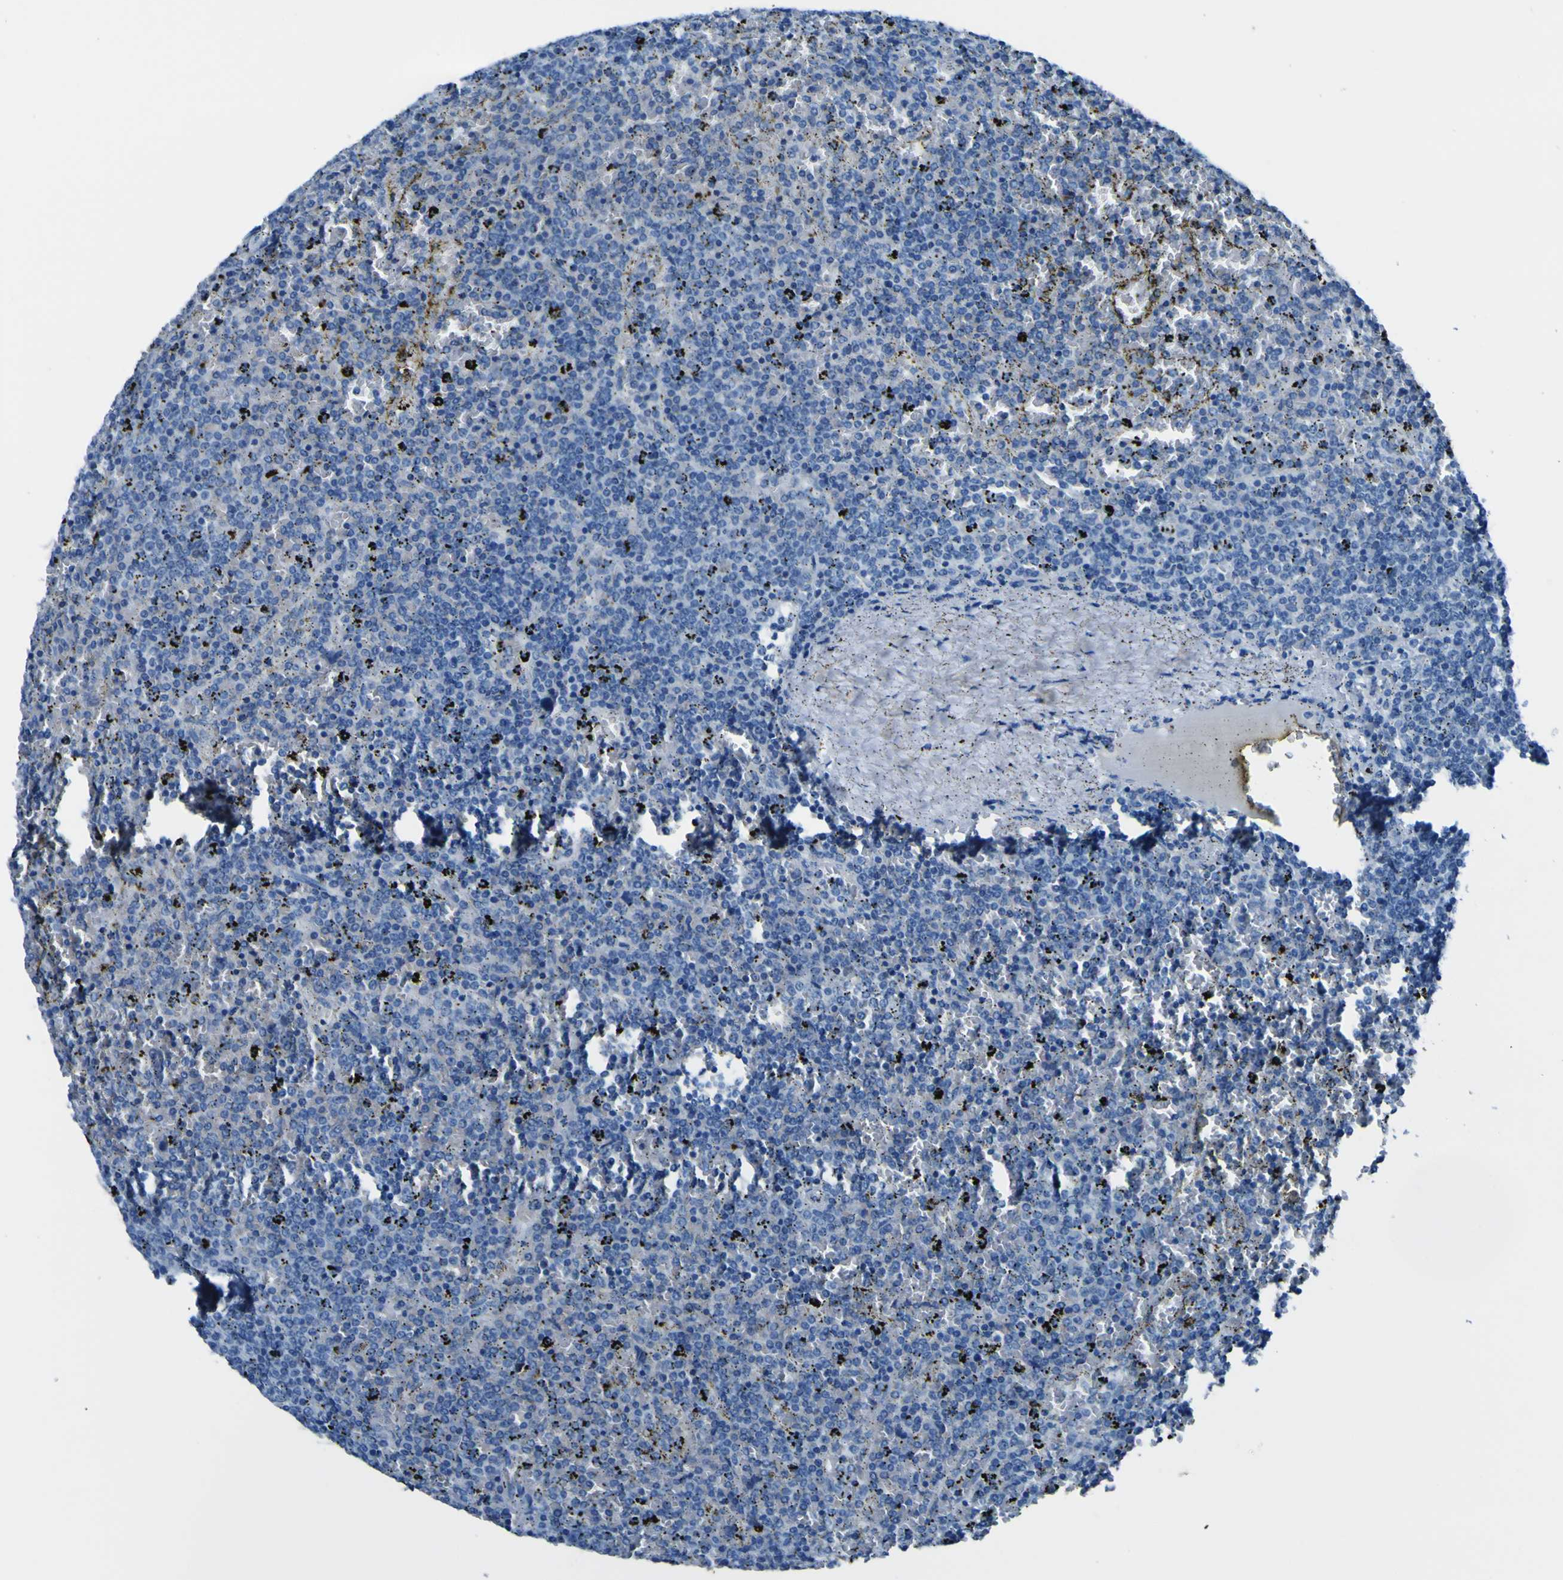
{"staining": {"intensity": "negative", "quantity": "none", "location": "none"}, "tissue": "lymphoma", "cell_type": "Tumor cells", "image_type": "cancer", "snomed": [{"axis": "morphology", "description": "Malignant lymphoma, non-Hodgkin's type, Low grade"}, {"axis": "topography", "description": "Spleen"}], "caption": "Micrograph shows no protein positivity in tumor cells of lymphoma tissue. (Brightfield microscopy of DAB immunohistochemistry (IHC) at high magnification).", "gene": "PHKG1", "patient": {"sex": "female", "age": 77}}